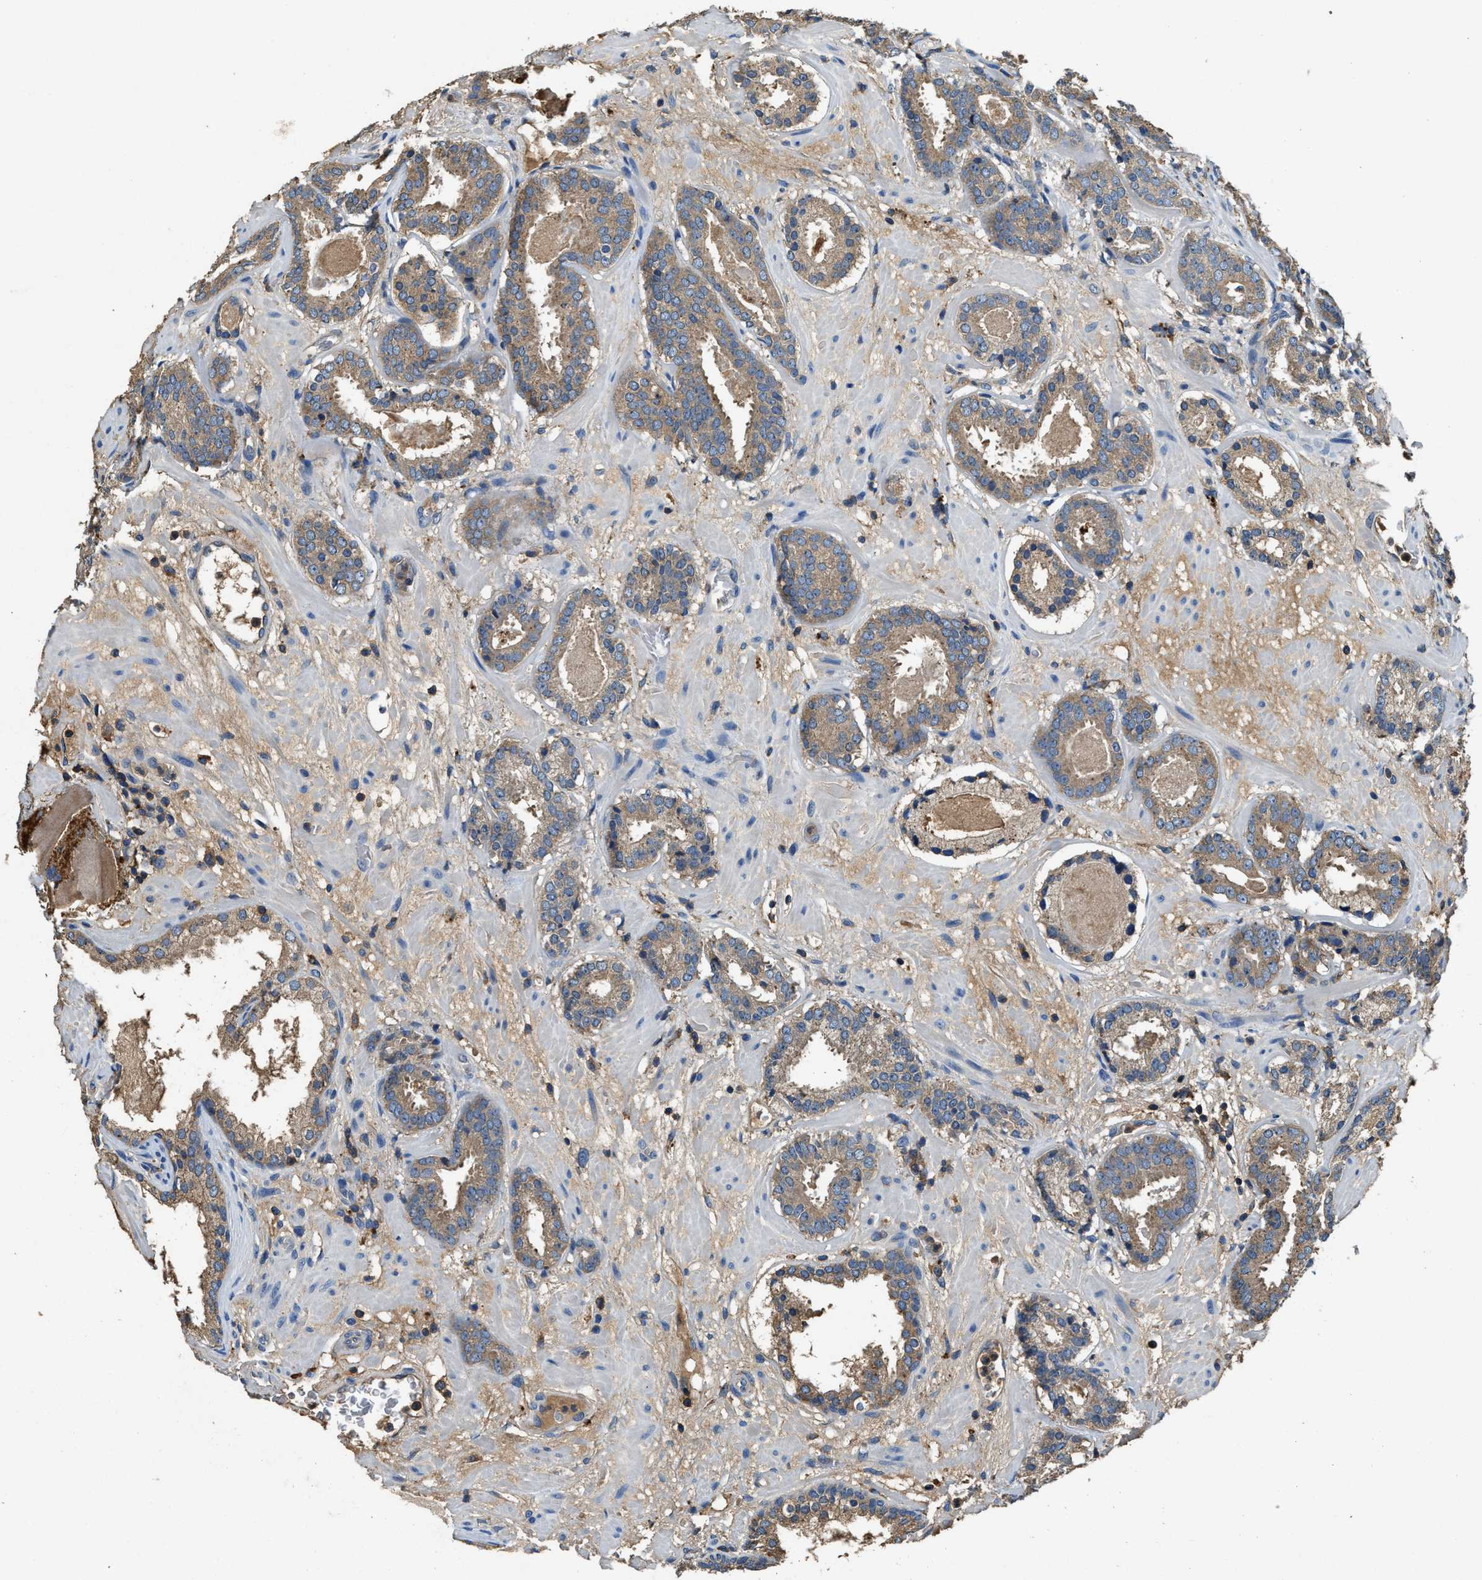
{"staining": {"intensity": "moderate", "quantity": ">75%", "location": "cytoplasmic/membranous"}, "tissue": "prostate cancer", "cell_type": "Tumor cells", "image_type": "cancer", "snomed": [{"axis": "morphology", "description": "Adenocarcinoma, Low grade"}, {"axis": "topography", "description": "Prostate"}], "caption": "Immunohistochemistry of human prostate low-grade adenocarcinoma exhibits medium levels of moderate cytoplasmic/membranous staining in about >75% of tumor cells.", "gene": "BLOC1S1", "patient": {"sex": "male", "age": 69}}